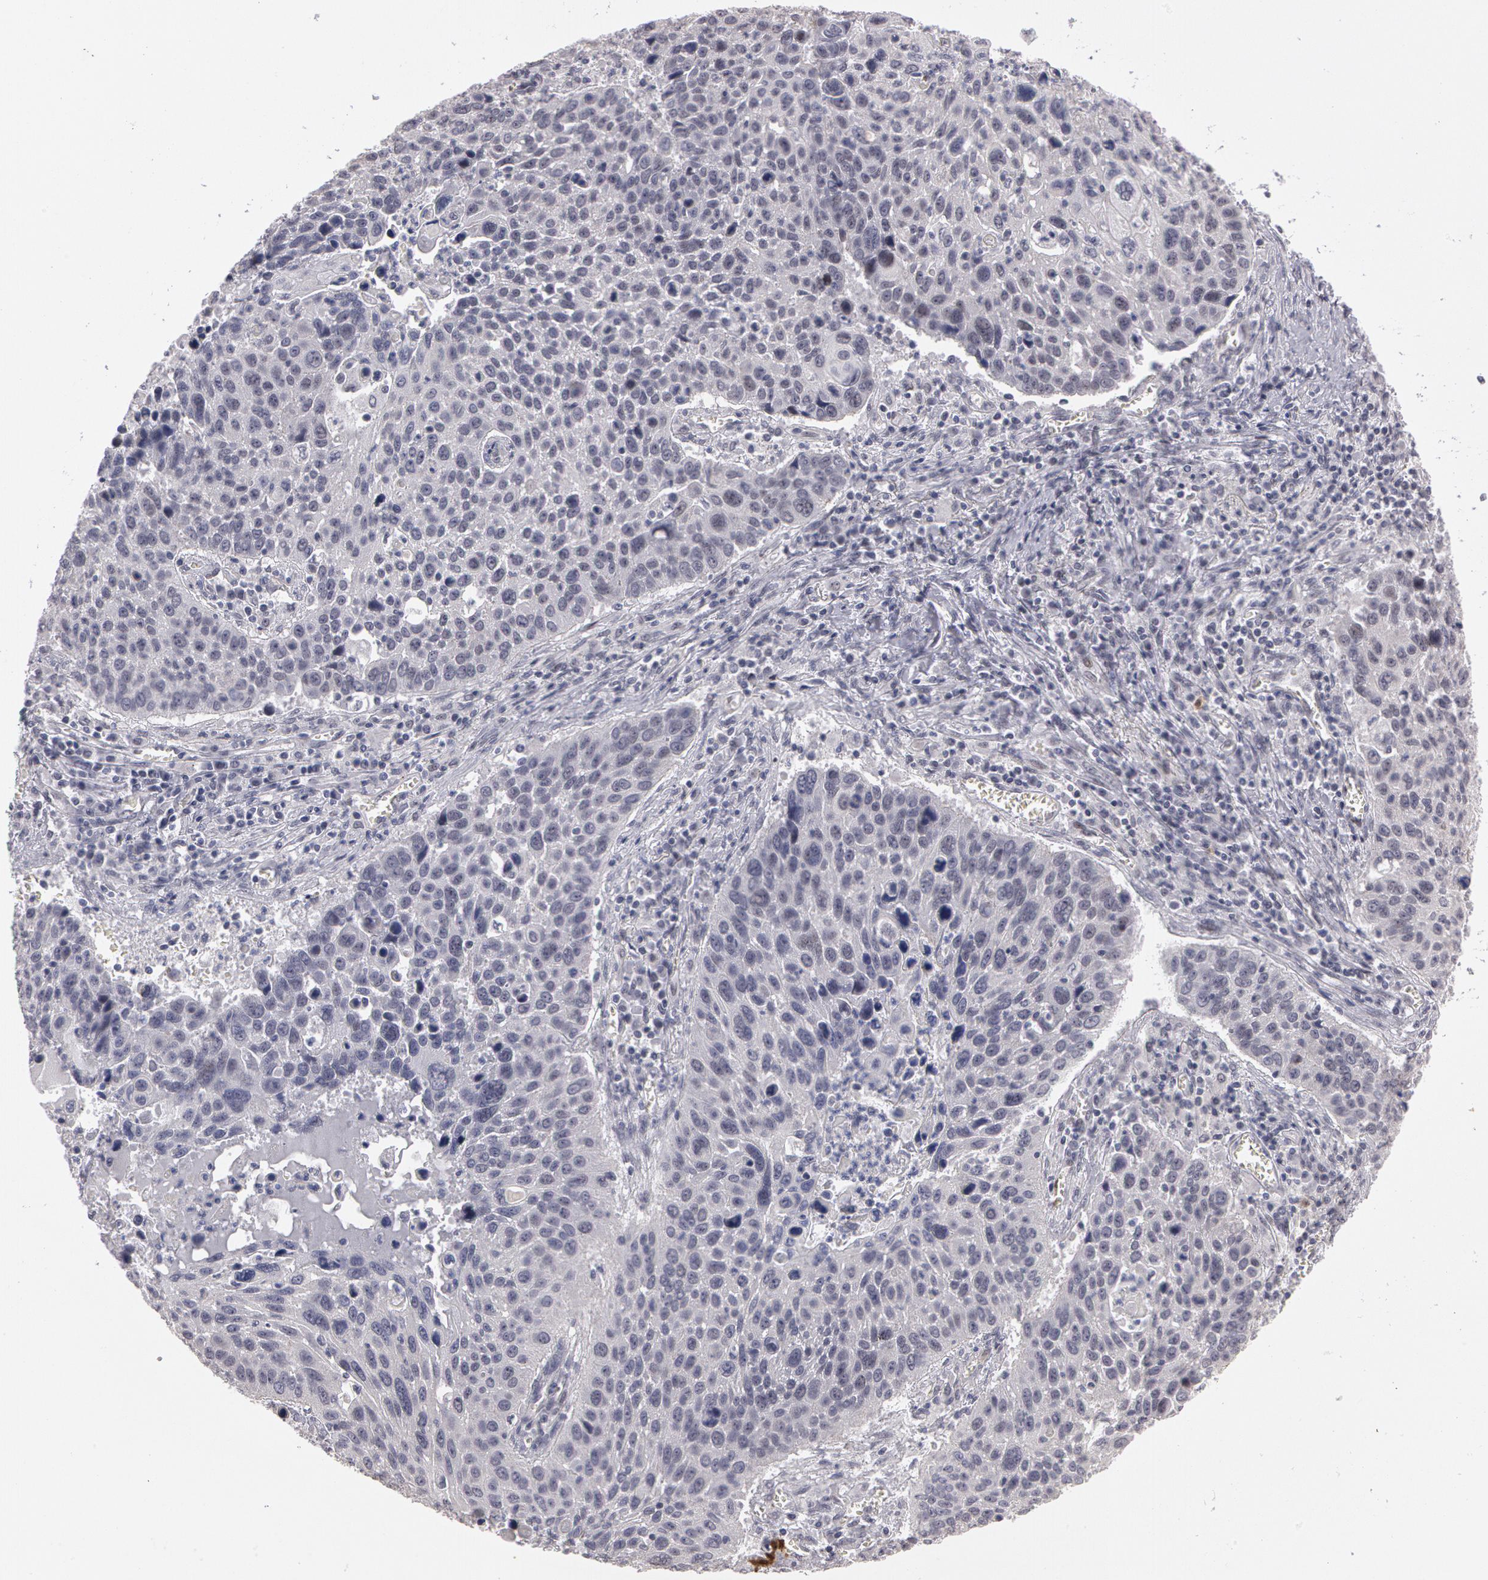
{"staining": {"intensity": "negative", "quantity": "none", "location": "none"}, "tissue": "lung cancer", "cell_type": "Tumor cells", "image_type": "cancer", "snomed": [{"axis": "morphology", "description": "Squamous cell carcinoma, NOS"}, {"axis": "topography", "description": "Lung"}], "caption": "There is no significant positivity in tumor cells of lung cancer (squamous cell carcinoma).", "gene": "PRICKLE1", "patient": {"sex": "male", "age": 68}}